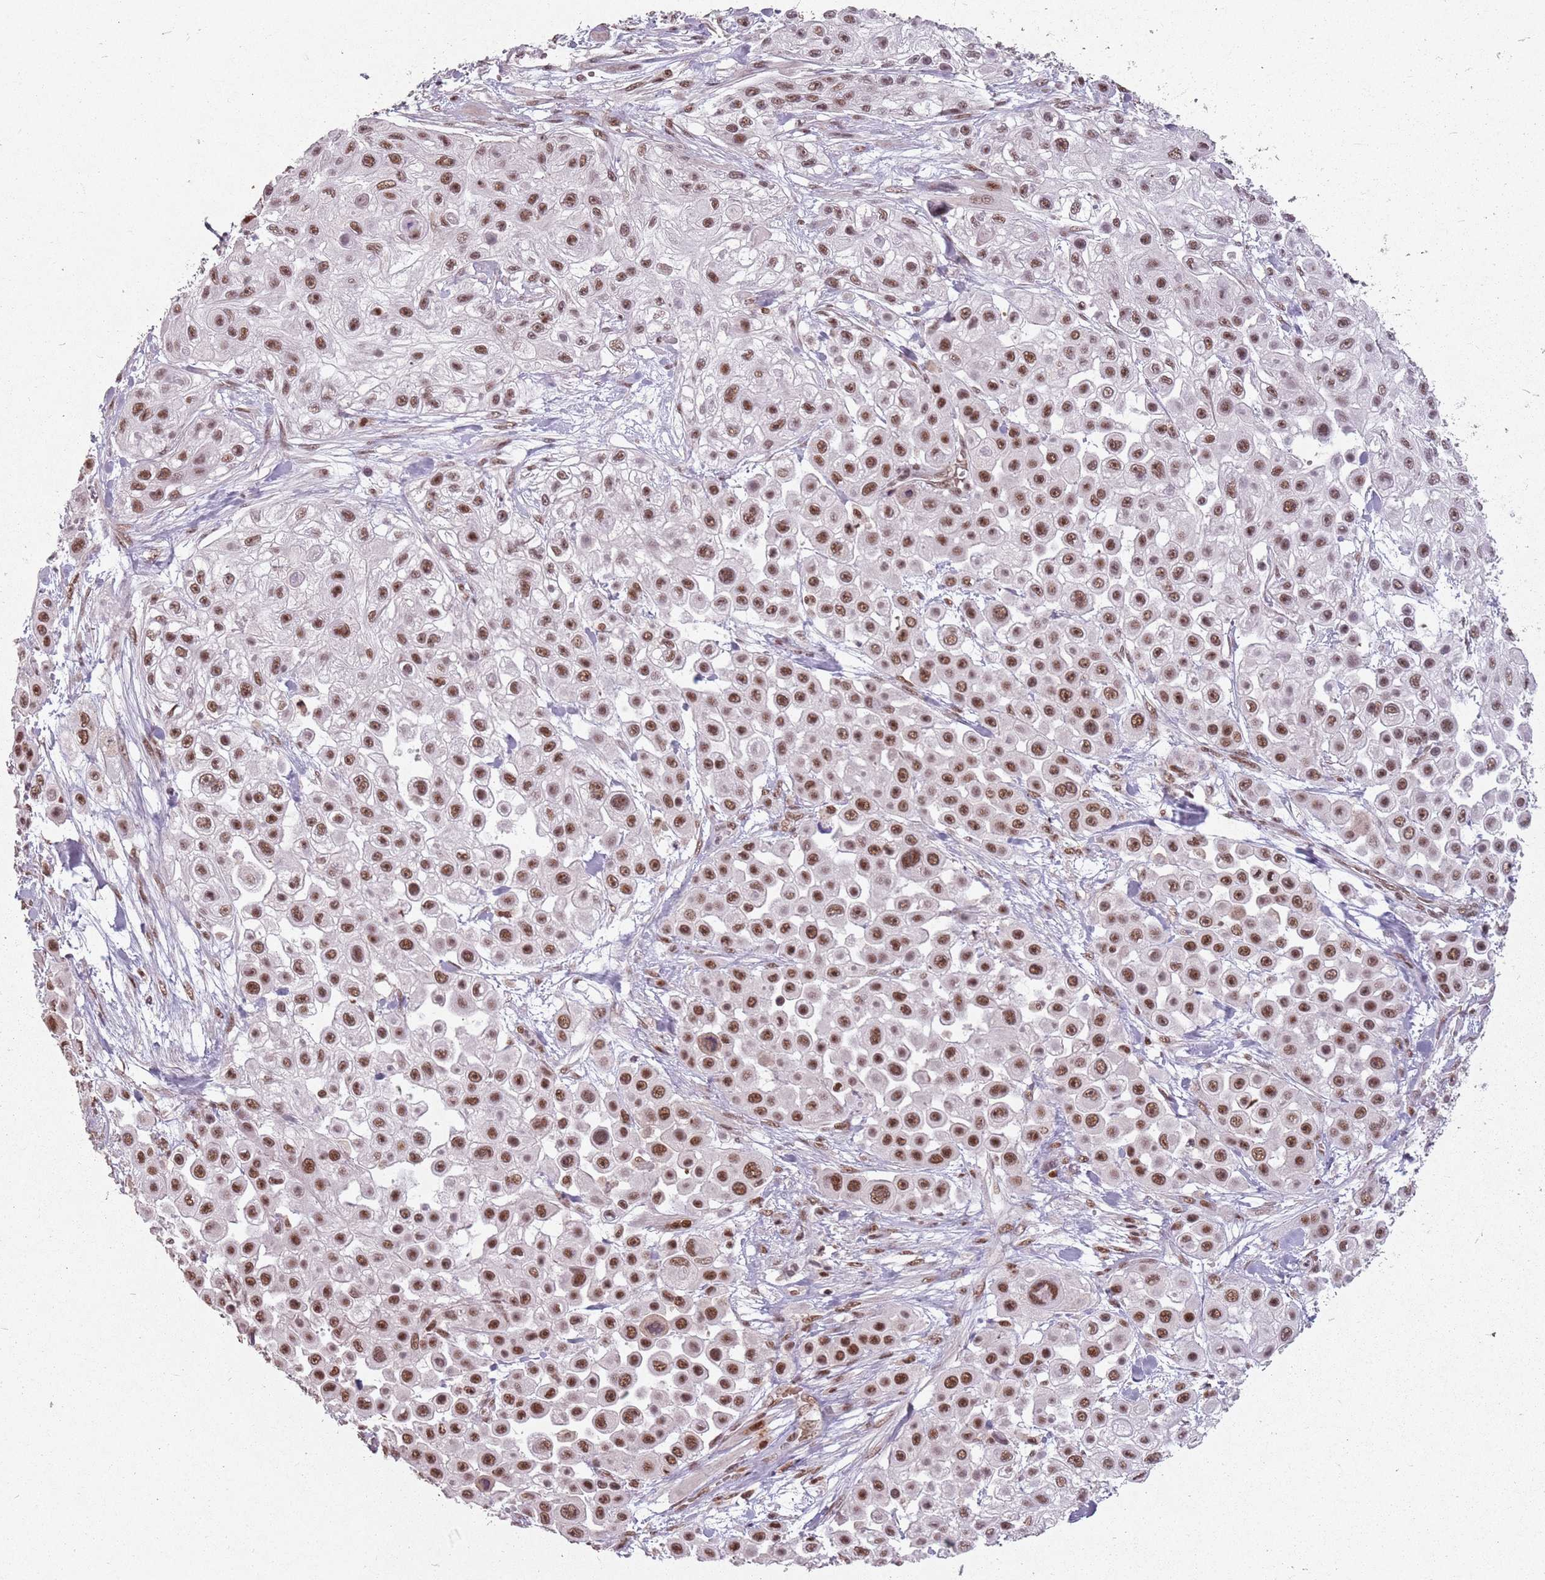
{"staining": {"intensity": "moderate", "quantity": ">75%", "location": "nuclear"}, "tissue": "skin cancer", "cell_type": "Tumor cells", "image_type": "cancer", "snomed": [{"axis": "morphology", "description": "Squamous cell carcinoma, NOS"}, {"axis": "topography", "description": "Skin"}], "caption": "Squamous cell carcinoma (skin) stained with immunohistochemistry (IHC) demonstrates moderate nuclear positivity in approximately >75% of tumor cells.", "gene": "NCBP1", "patient": {"sex": "male", "age": 67}}